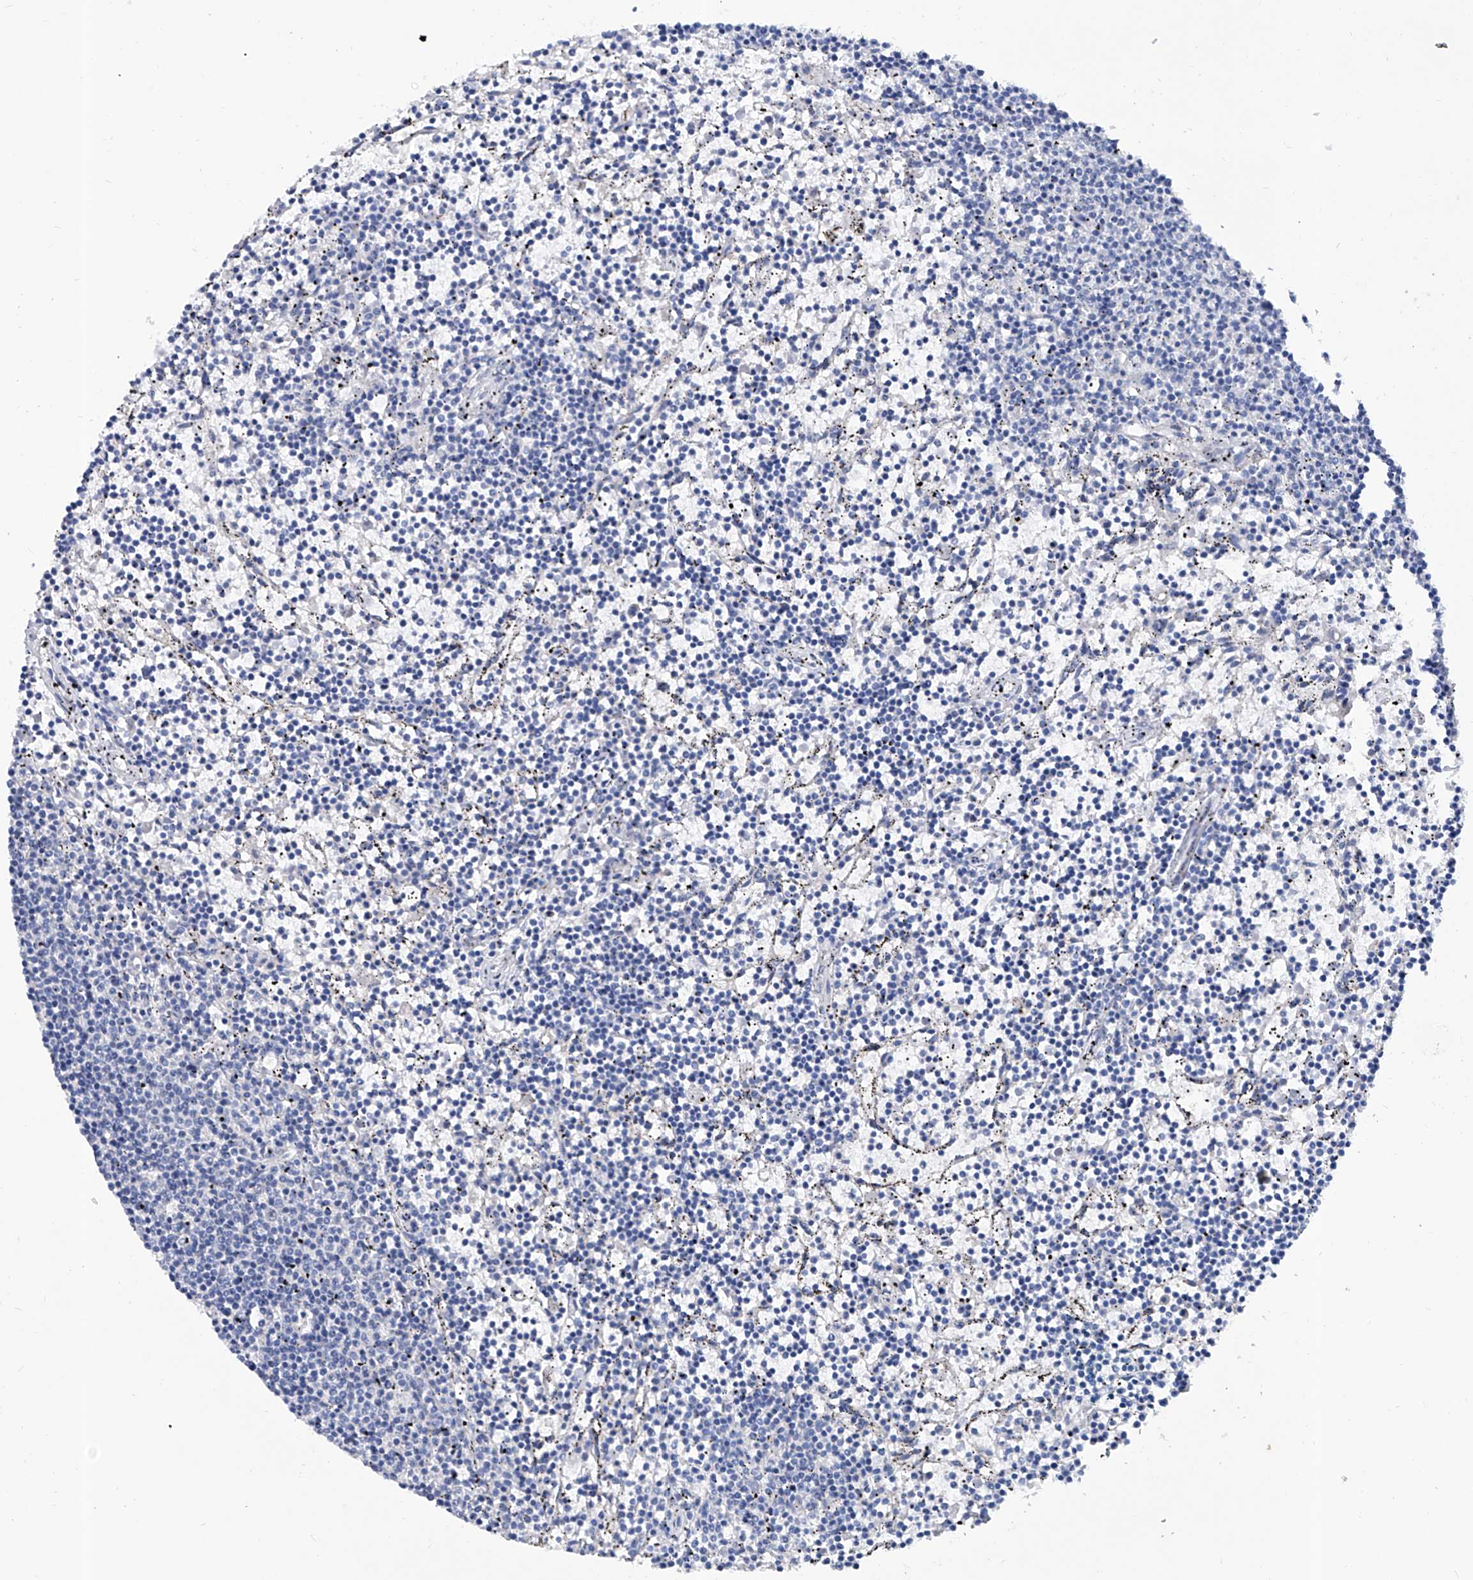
{"staining": {"intensity": "negative", "quantity": "none", "location": "none"}, "tissue": "lymphoma", "cell_type": "Tumor cells", "image_type": "cancer", "snomed": [{"axis": "morphology", "description": "Malignant lymphoma, non-Hodgkin's type, Low grade"}, {"axis": "topography", "description": "Spleen"}], "caption": "Immunohistochemistry (IHC) micrograph of human low-grade malignant lymphoma, non-Hodgkin's type stained for a protein (brown), which demonstrates no expression in tumor cells.", "gene": "KLHL17", "patient": {"sex": "female", "age": 50}}